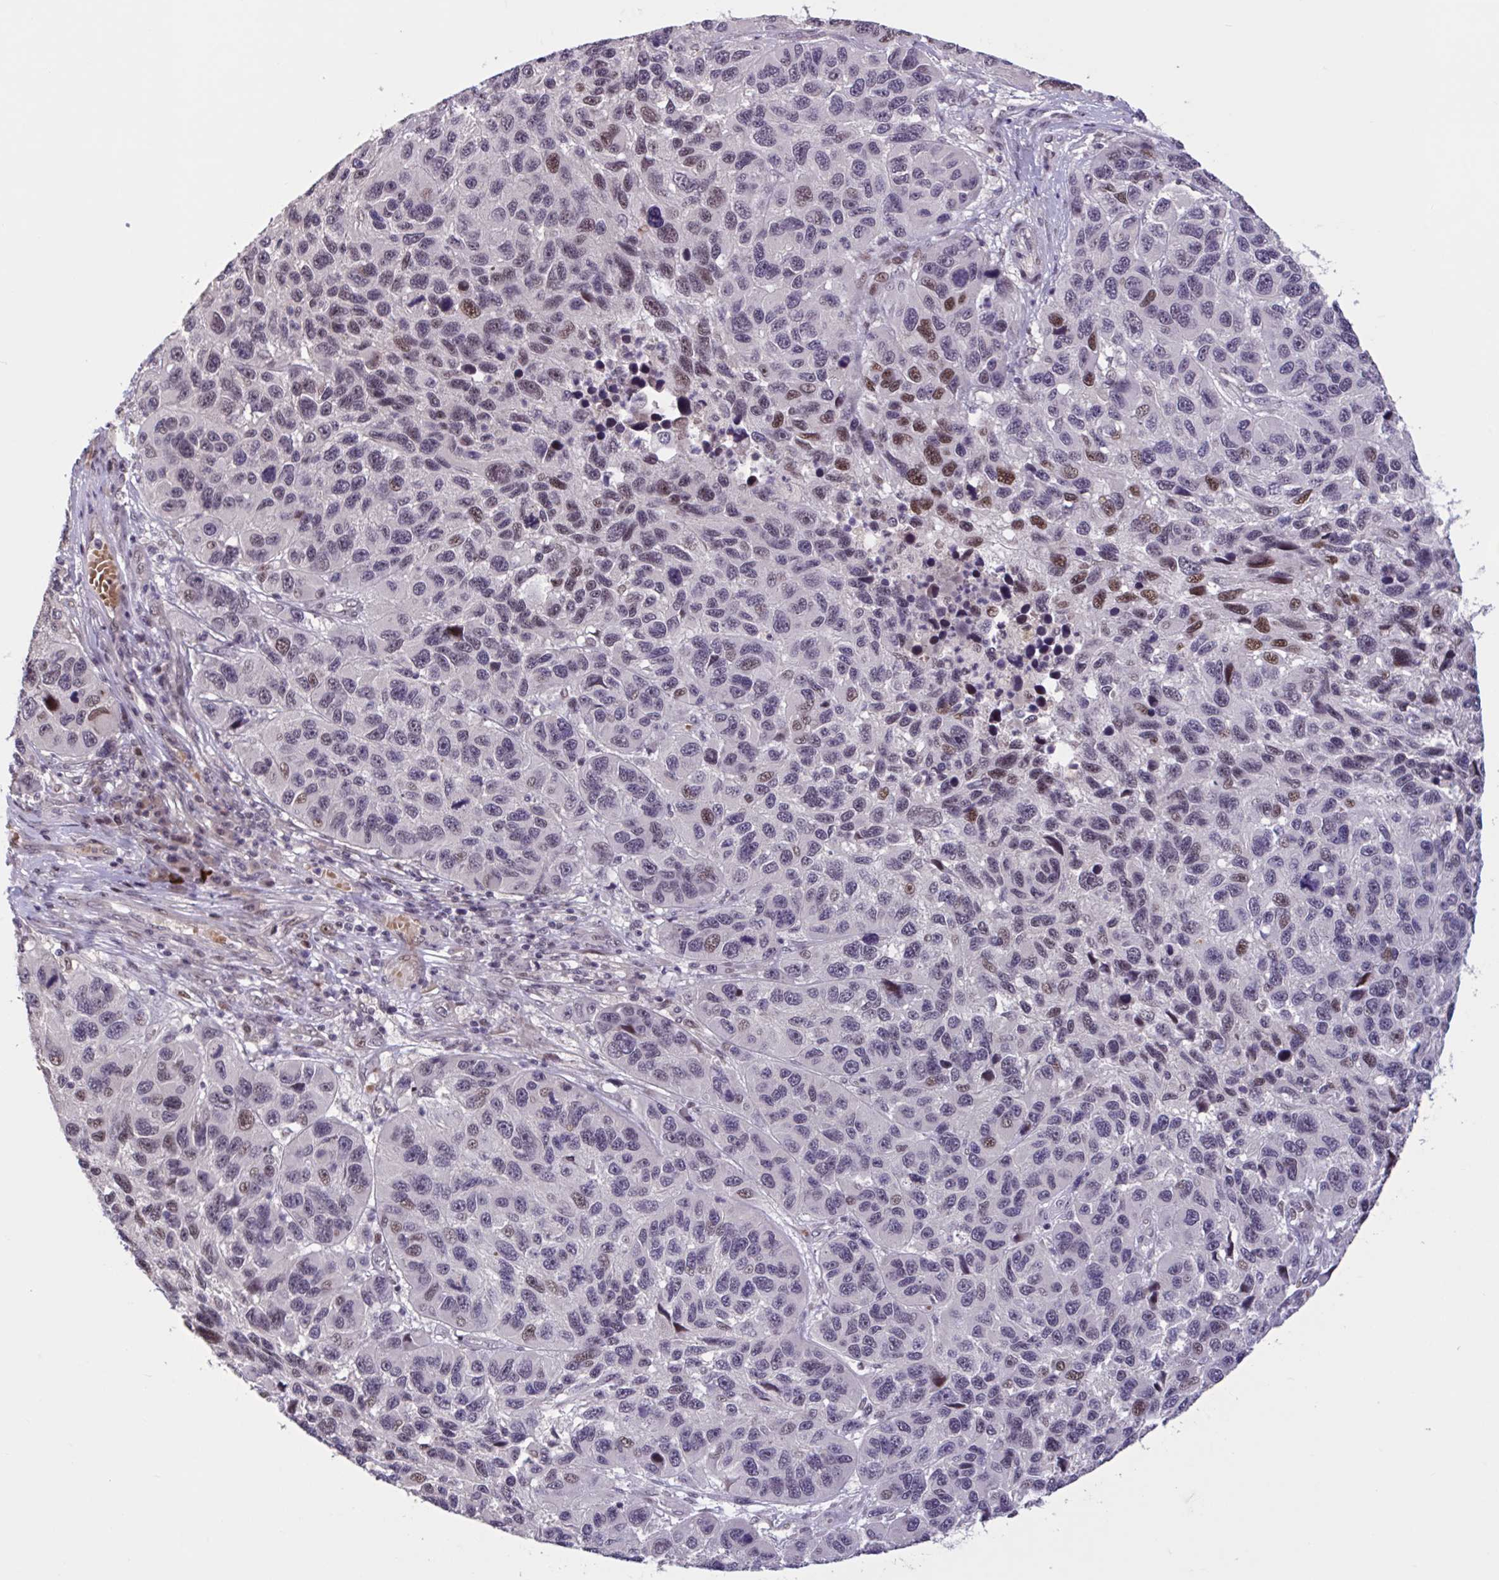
{"staining": {"intensity": "moderate", "quantity": "<25%", "location": "nuclear"}, "tissue": "melanoma", "cell_type": "Tumor cells", "image_type": "cancer", "snomed": [{"axis": "morphology", "description": "Malignant melanoma, NOS"}, {"axis": "topography", "description": "Skin"}], "caption": "Protein analysis of malignant melanoma tissue reveals moderate nuclear expression in approximately <25% of tumor cells. Nuclei are stained in blue.", "gene": "ZNF414", "patient": {"sex": "male", "age": 53}}